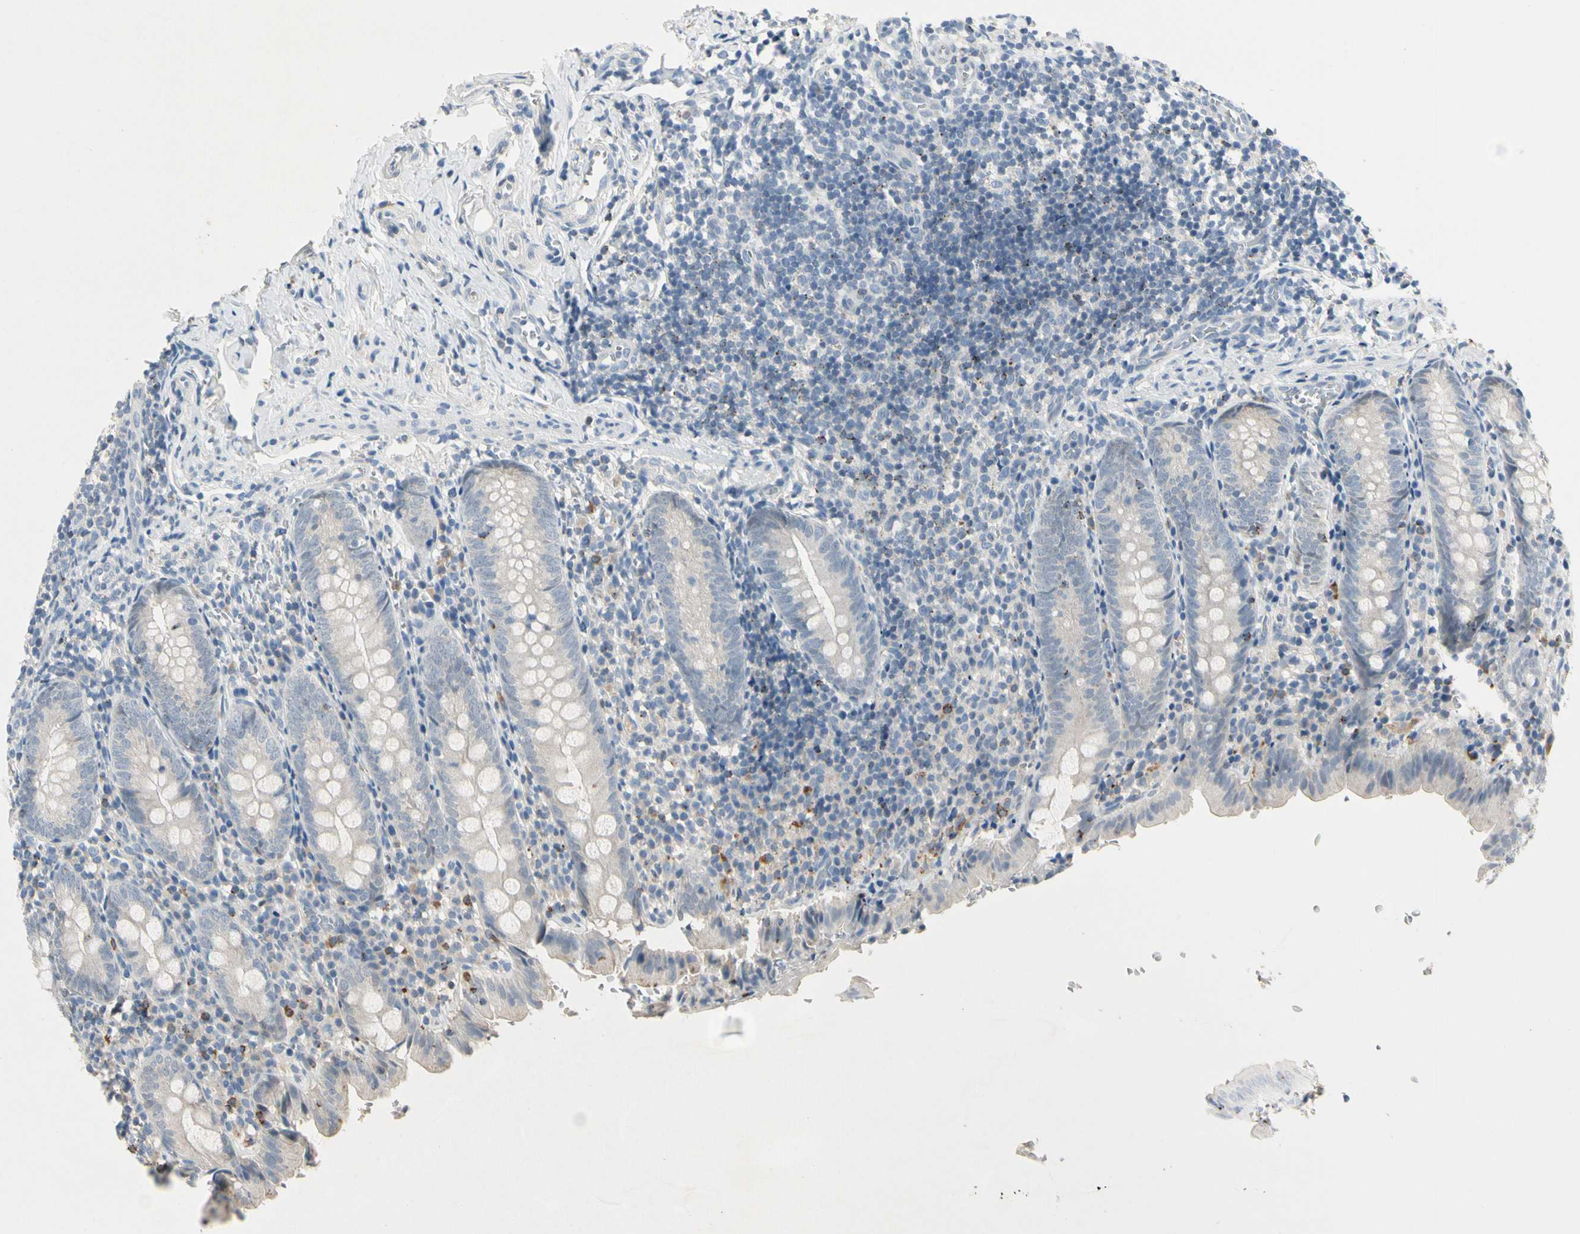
{"staining": {"intensity": "negative", "quantity": "none", "location": "none"}, "tissue": "appendix", "cell_type": "Glandular cells", "image_type": "normal", "snomed": [{"axis": "morphology", "description": "Normal tissue, NOS"}, {"axis": "topography", "description": "Appendix"}], "caption": "A photomicrograph of appendix stained for a protein exhibits no brown staining in glandular cells. (Stains: DAB (3,3'-diaminobenzidine) IHC with hematoxylin counter stain, Microscopy: brightfield microscopy at high magnification).", "gene": "EVC", "patient": {"sex": "female", "age": 10}}